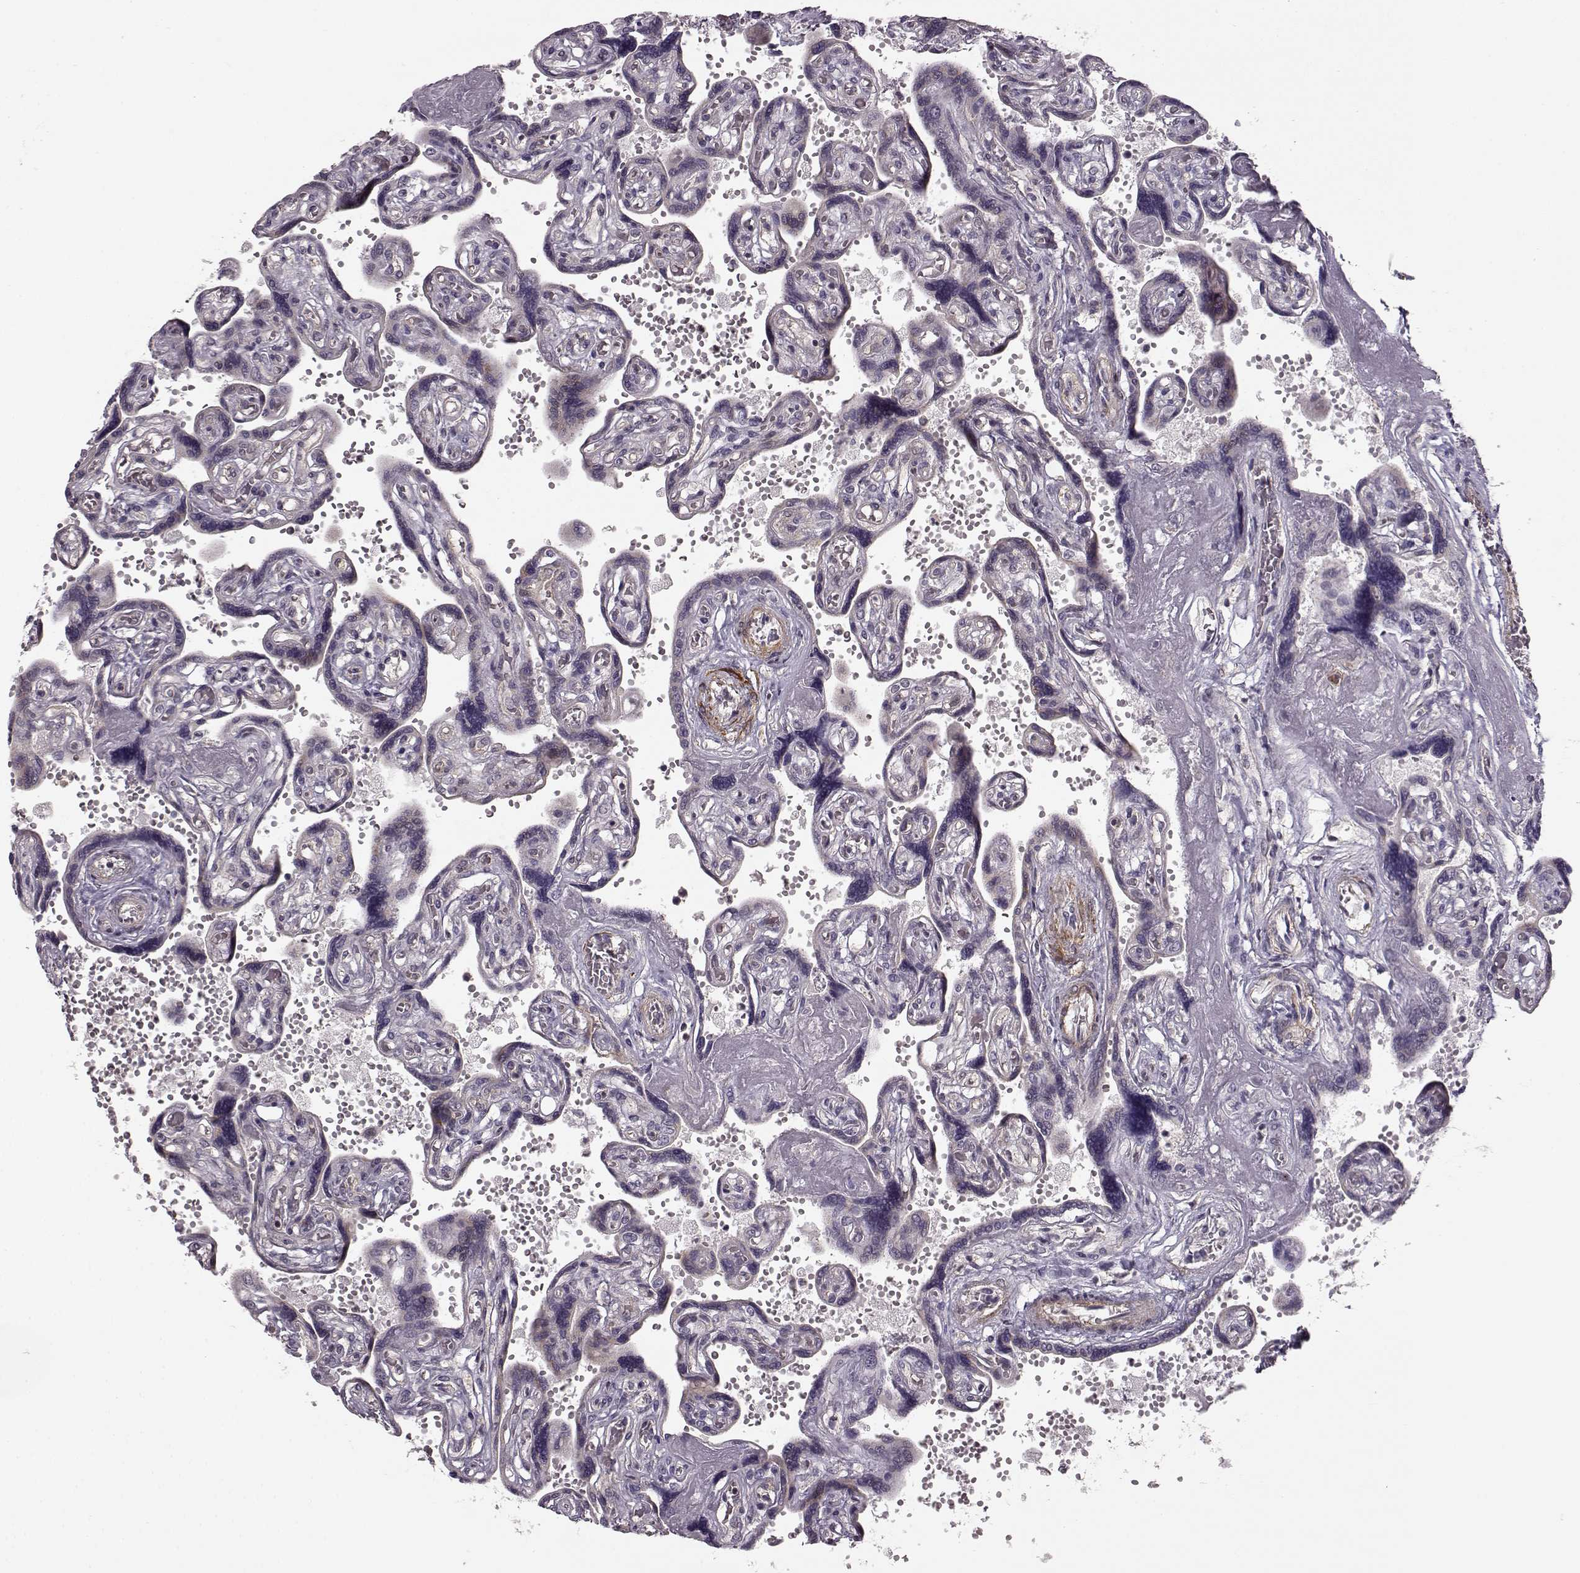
{"staining": {"intensity": "negative", "quantity": "none", "location": "none"}, "tissue": "placenta", "cell_type": "Decidual cells", "image_type": "normal", "snomed": [{"axis": "morphology", "description": "Normal tissue, NOS"}, {"axis": "topography", "description": "Placenta"}], "caption": "A photomicrograph of placenta stained for a protein displays no brown staining in decidual cells. The staining is performed using DAB brown chromogen with nuclei counter-stained in using hematoxylin.", "gene": "SLAIN2", "patient": {"sex": "female", "age": 32}}